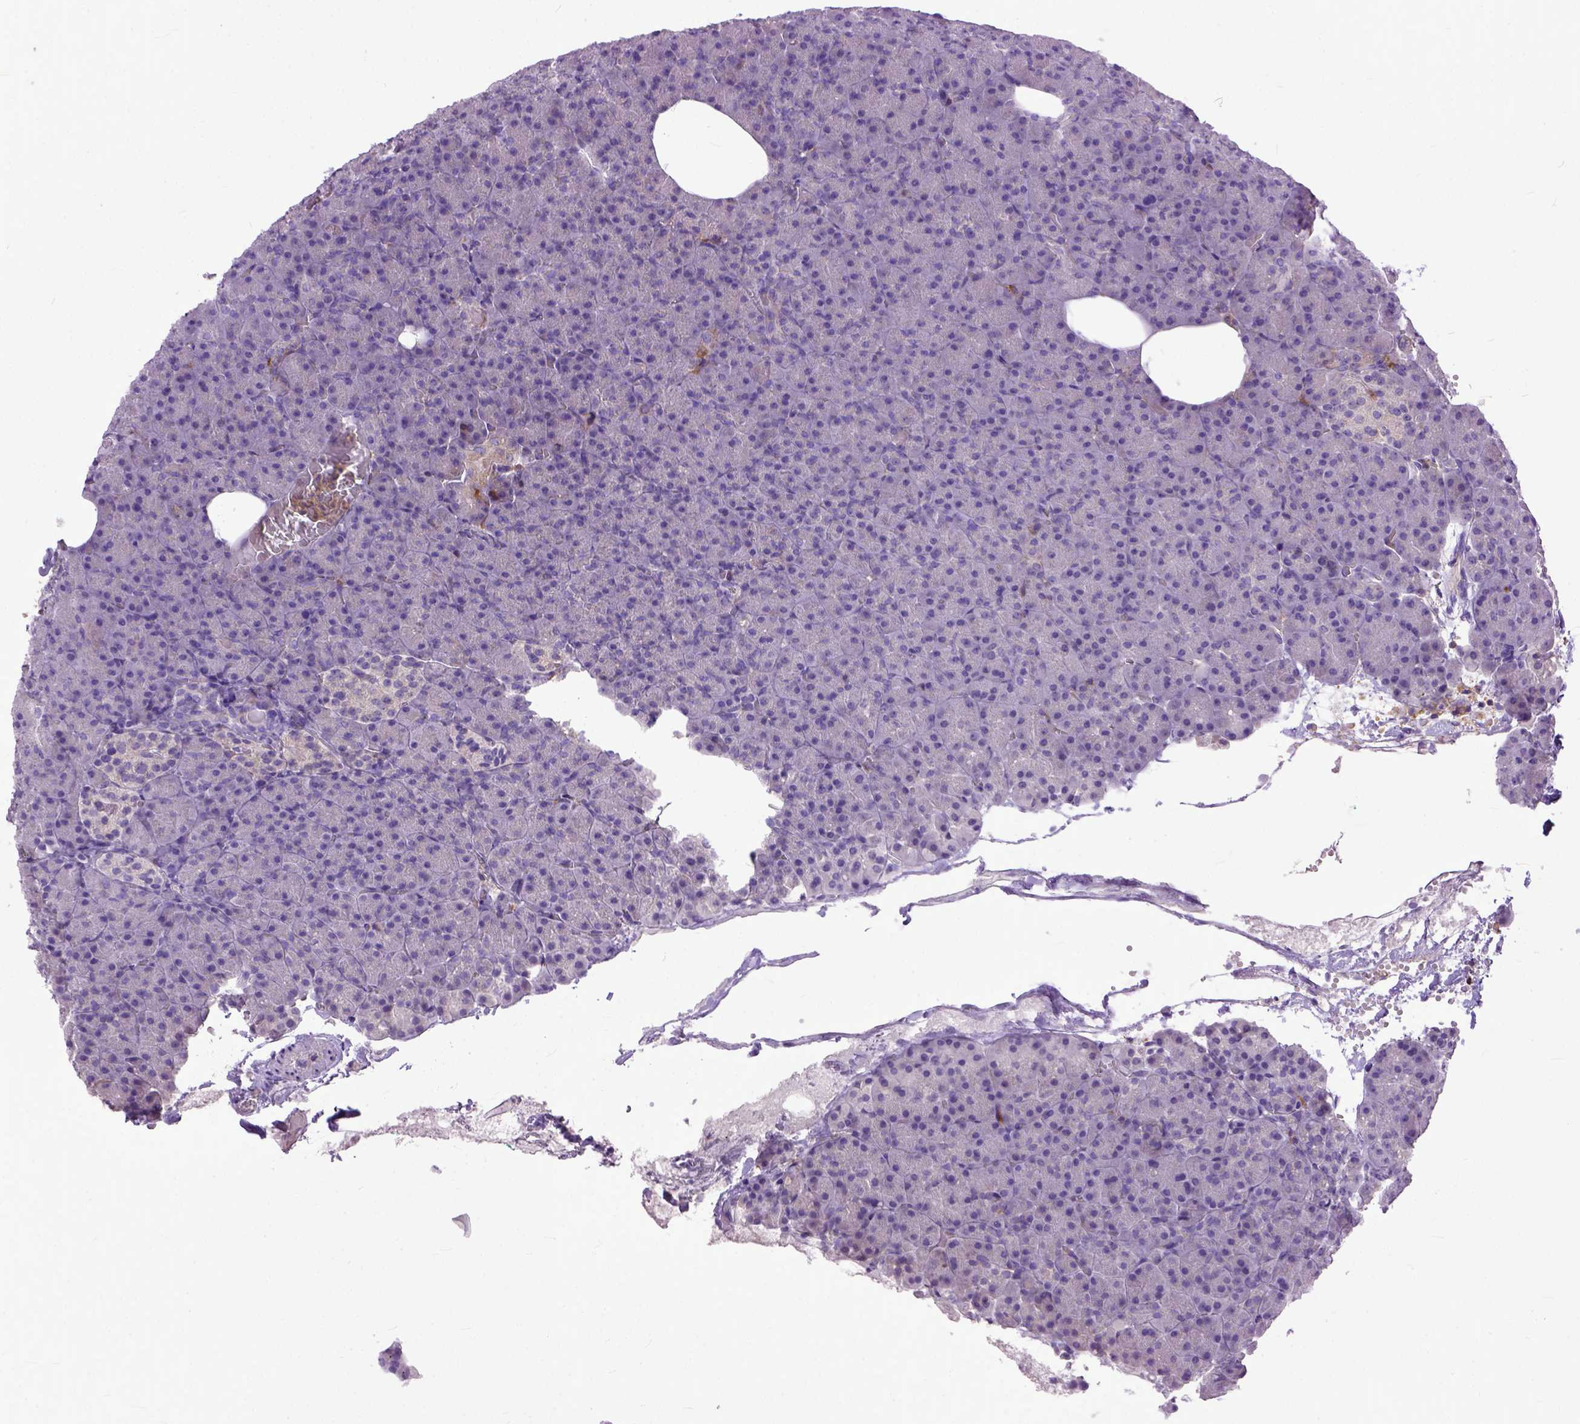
{"staining": {"intensity": "weak", "quantity": "25%-75%", "location": "cytoplasmic/membranous"}, "tissue": "pancreas", "cell_type": "Exocrine glandular cells", "image_type": "normal", "snomed": [{"axis": "morphology", "description": "Normal tissue, NOS"}, {"axis": "topography", "description": "Pancreas"}], "caption": "Weak cytoplasmic/membranous protein expression is seen in approximately 25%-75% of exocrine glandular cells in pancreas. (Brightfield microscopy of DAB IHC at high magnification).", "gene": "NAMPT", "patient": {"sex": "female", "age": 74}}